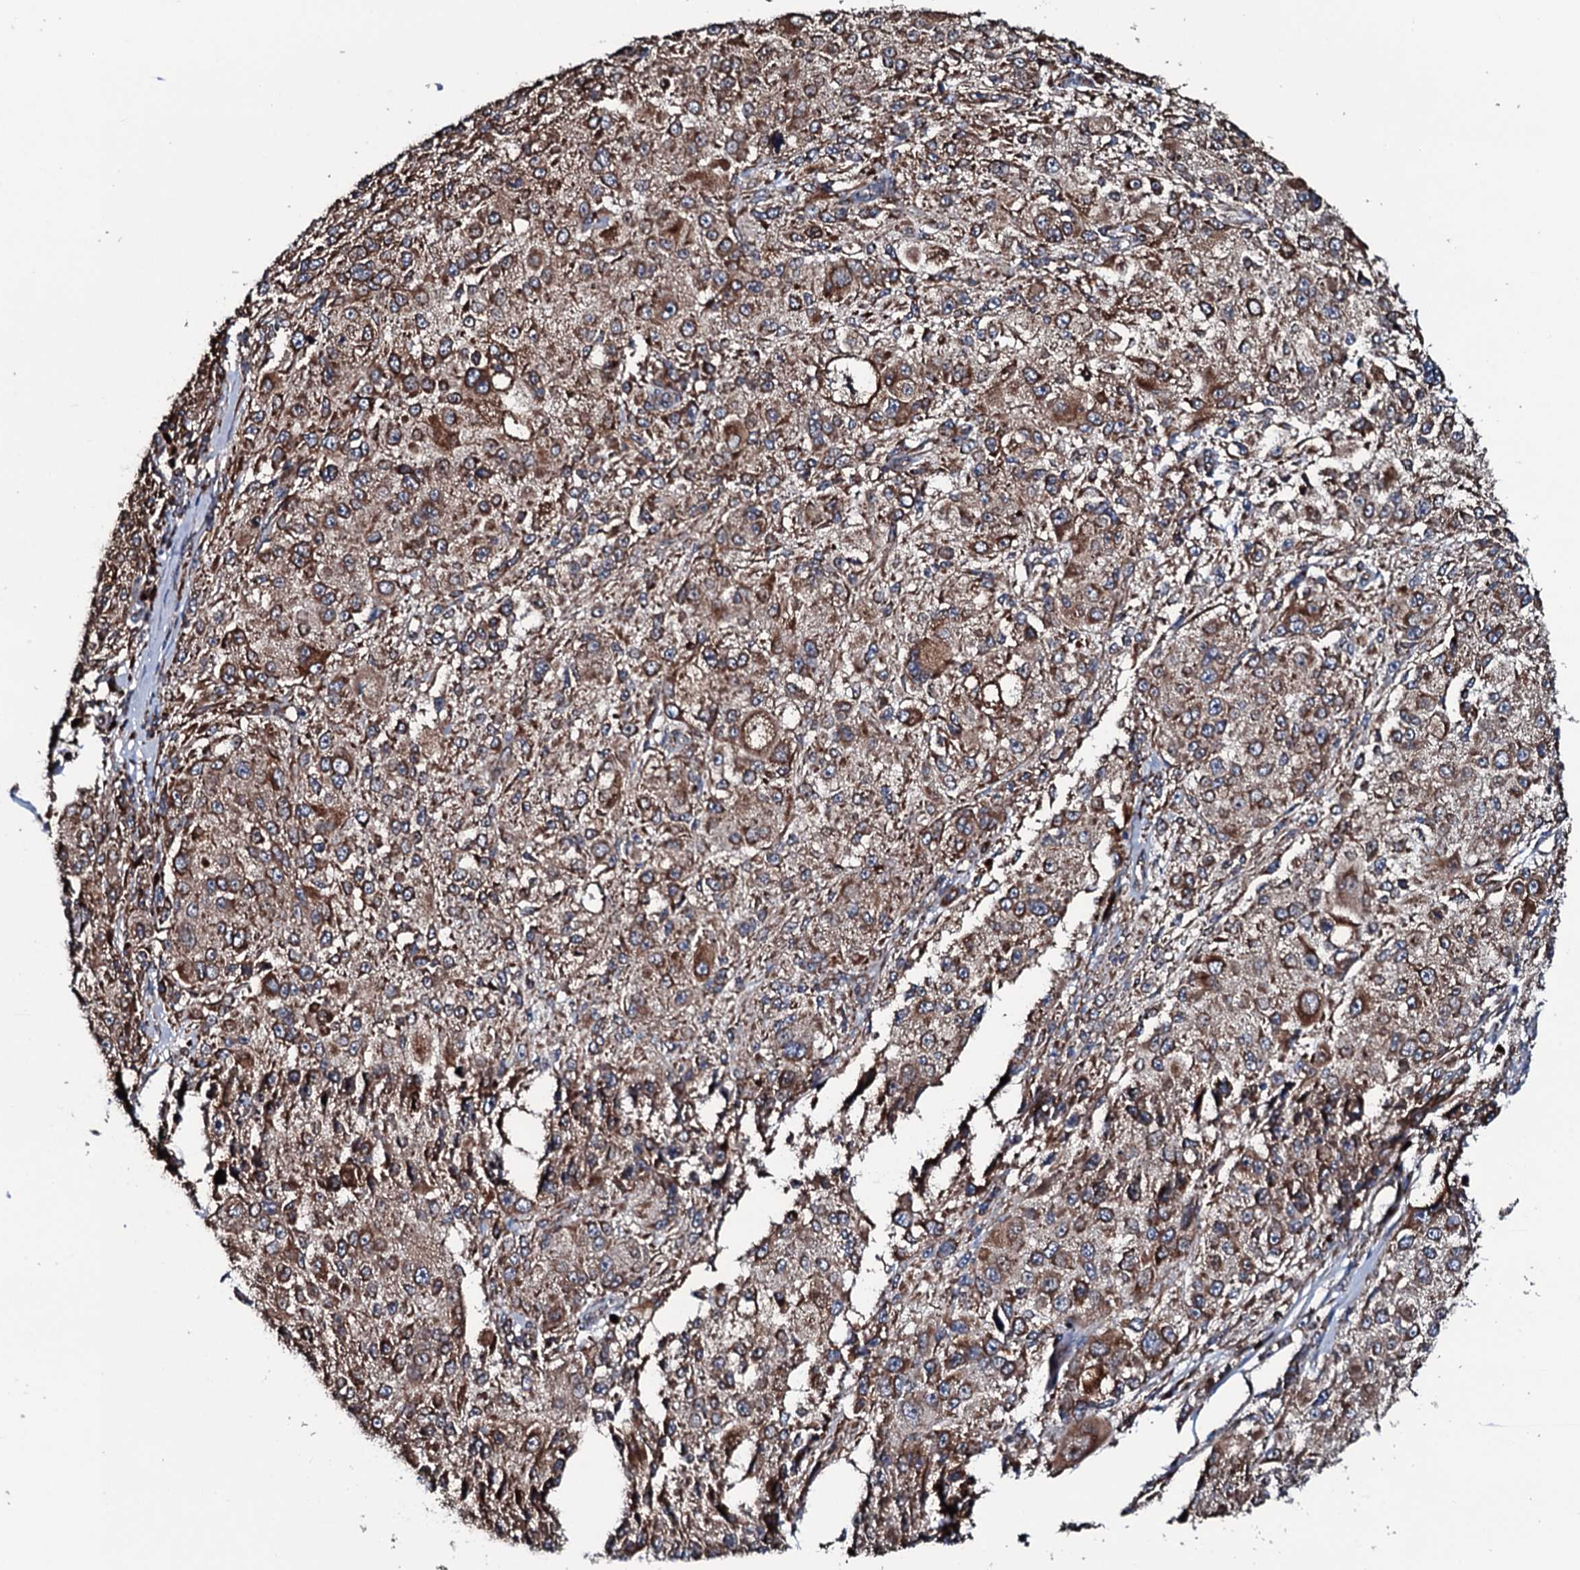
{"staining": {"intensity": "strong", "quantity": ">75%", "location": "cytoplasmic/membranous"}, "tissue": "melanoma", "cell_type": "Tumor cells", "image_type": "cancer", "snomed": [{"axis": "morphology", "description": "Necrosis, NOS"}, {"axis": "morphology", "description": "Malignant melanoma, NOS"}, {"axis": "topography", "description": "Skin"}], "caption": "Tumor cells exhibit strong cytoplasmic/membranous staining in approximately >75% of cells in malignant melanoma.", "gene": "RAB12", "patient": {"sex": "female", "age": 87}}